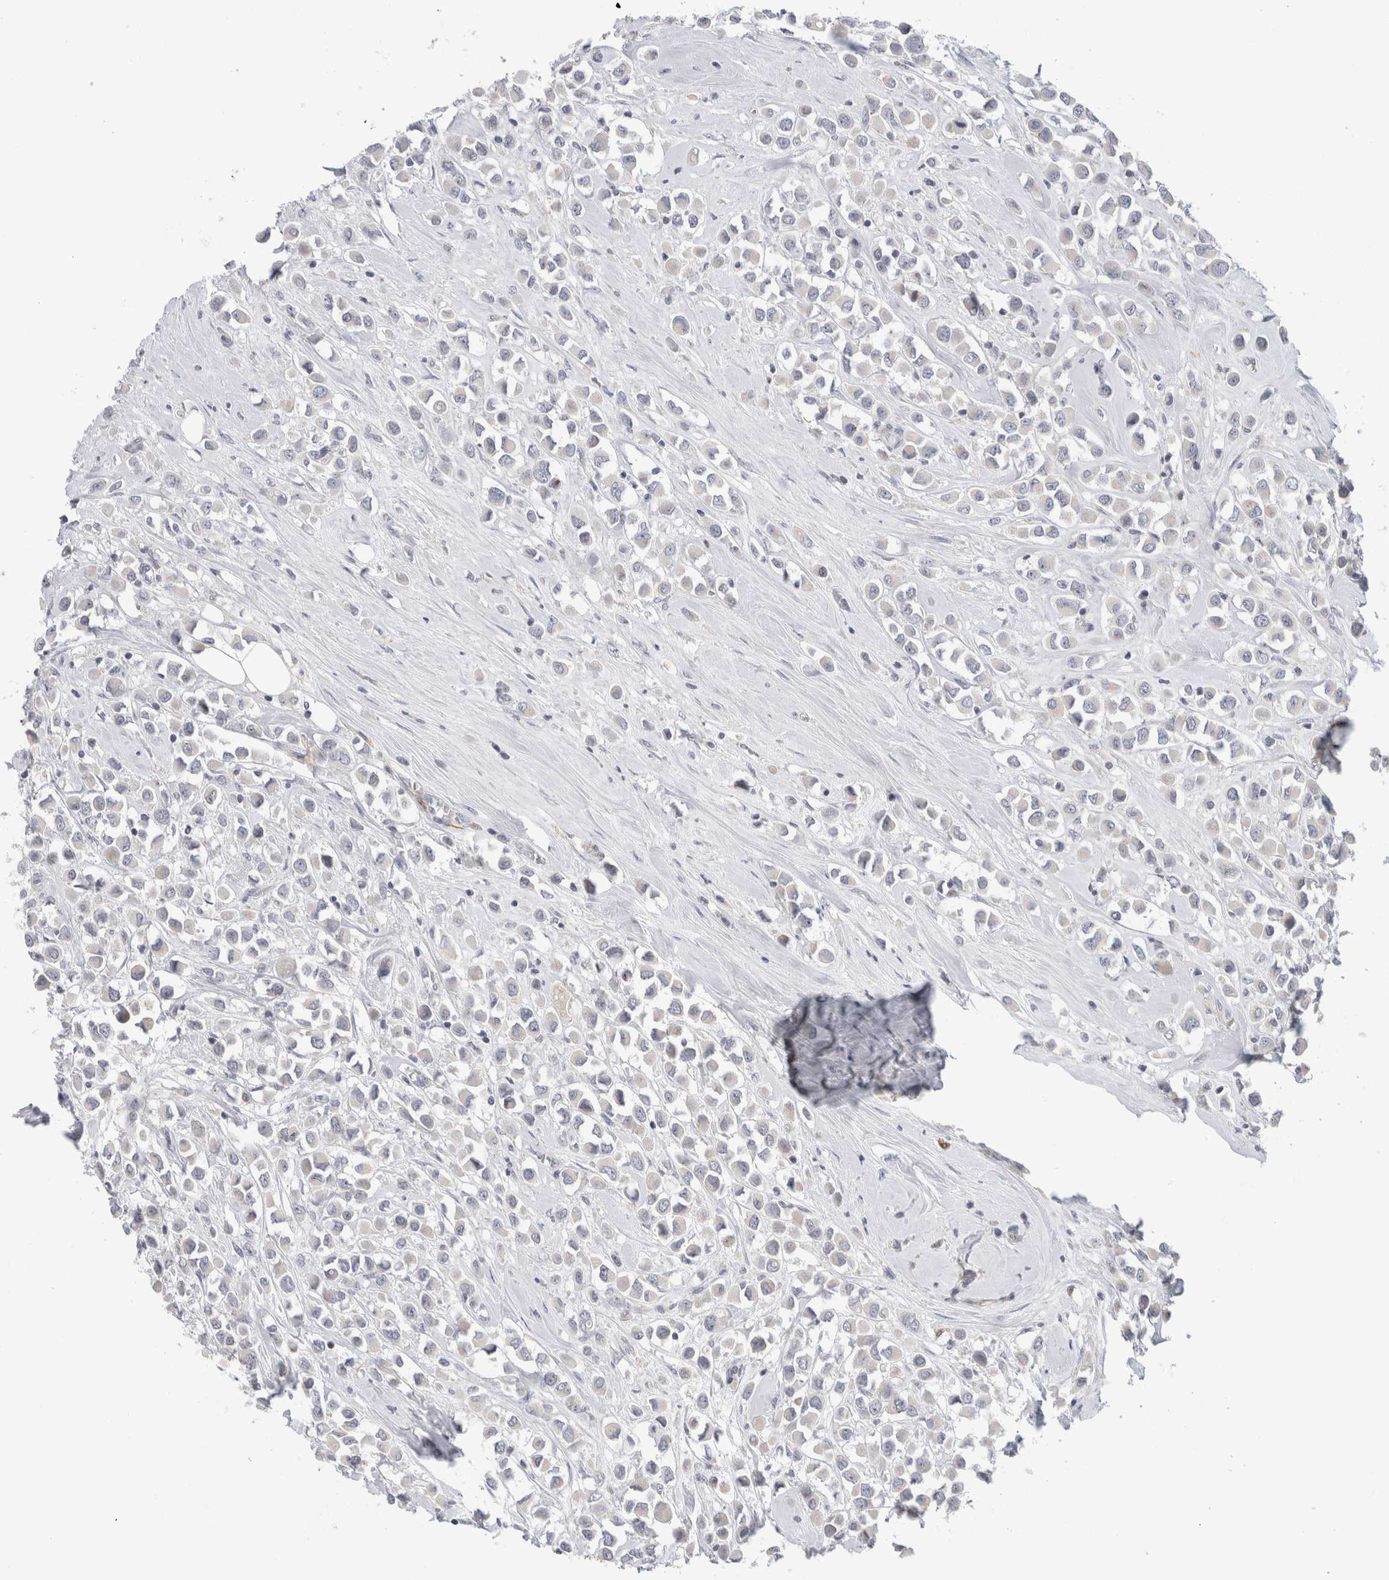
{"staining": {"intensity": "negative", "quantity": "none", "location": "none"}, "tissue": "breast cancer", "cell_type": "Tumor cells", "image_type": "cancer", "snomed": [{"axis": "morphology", "description": "Duct carcinoma"}, {"axis": "topography", "description": "Breast"}], "caption": "This is an immunohistochemistry histopathology image of human breast cancer. There is no positivity in tumor cells.", "gene": "SYTL5", "patient": {"sex": "female", "age": 61}}